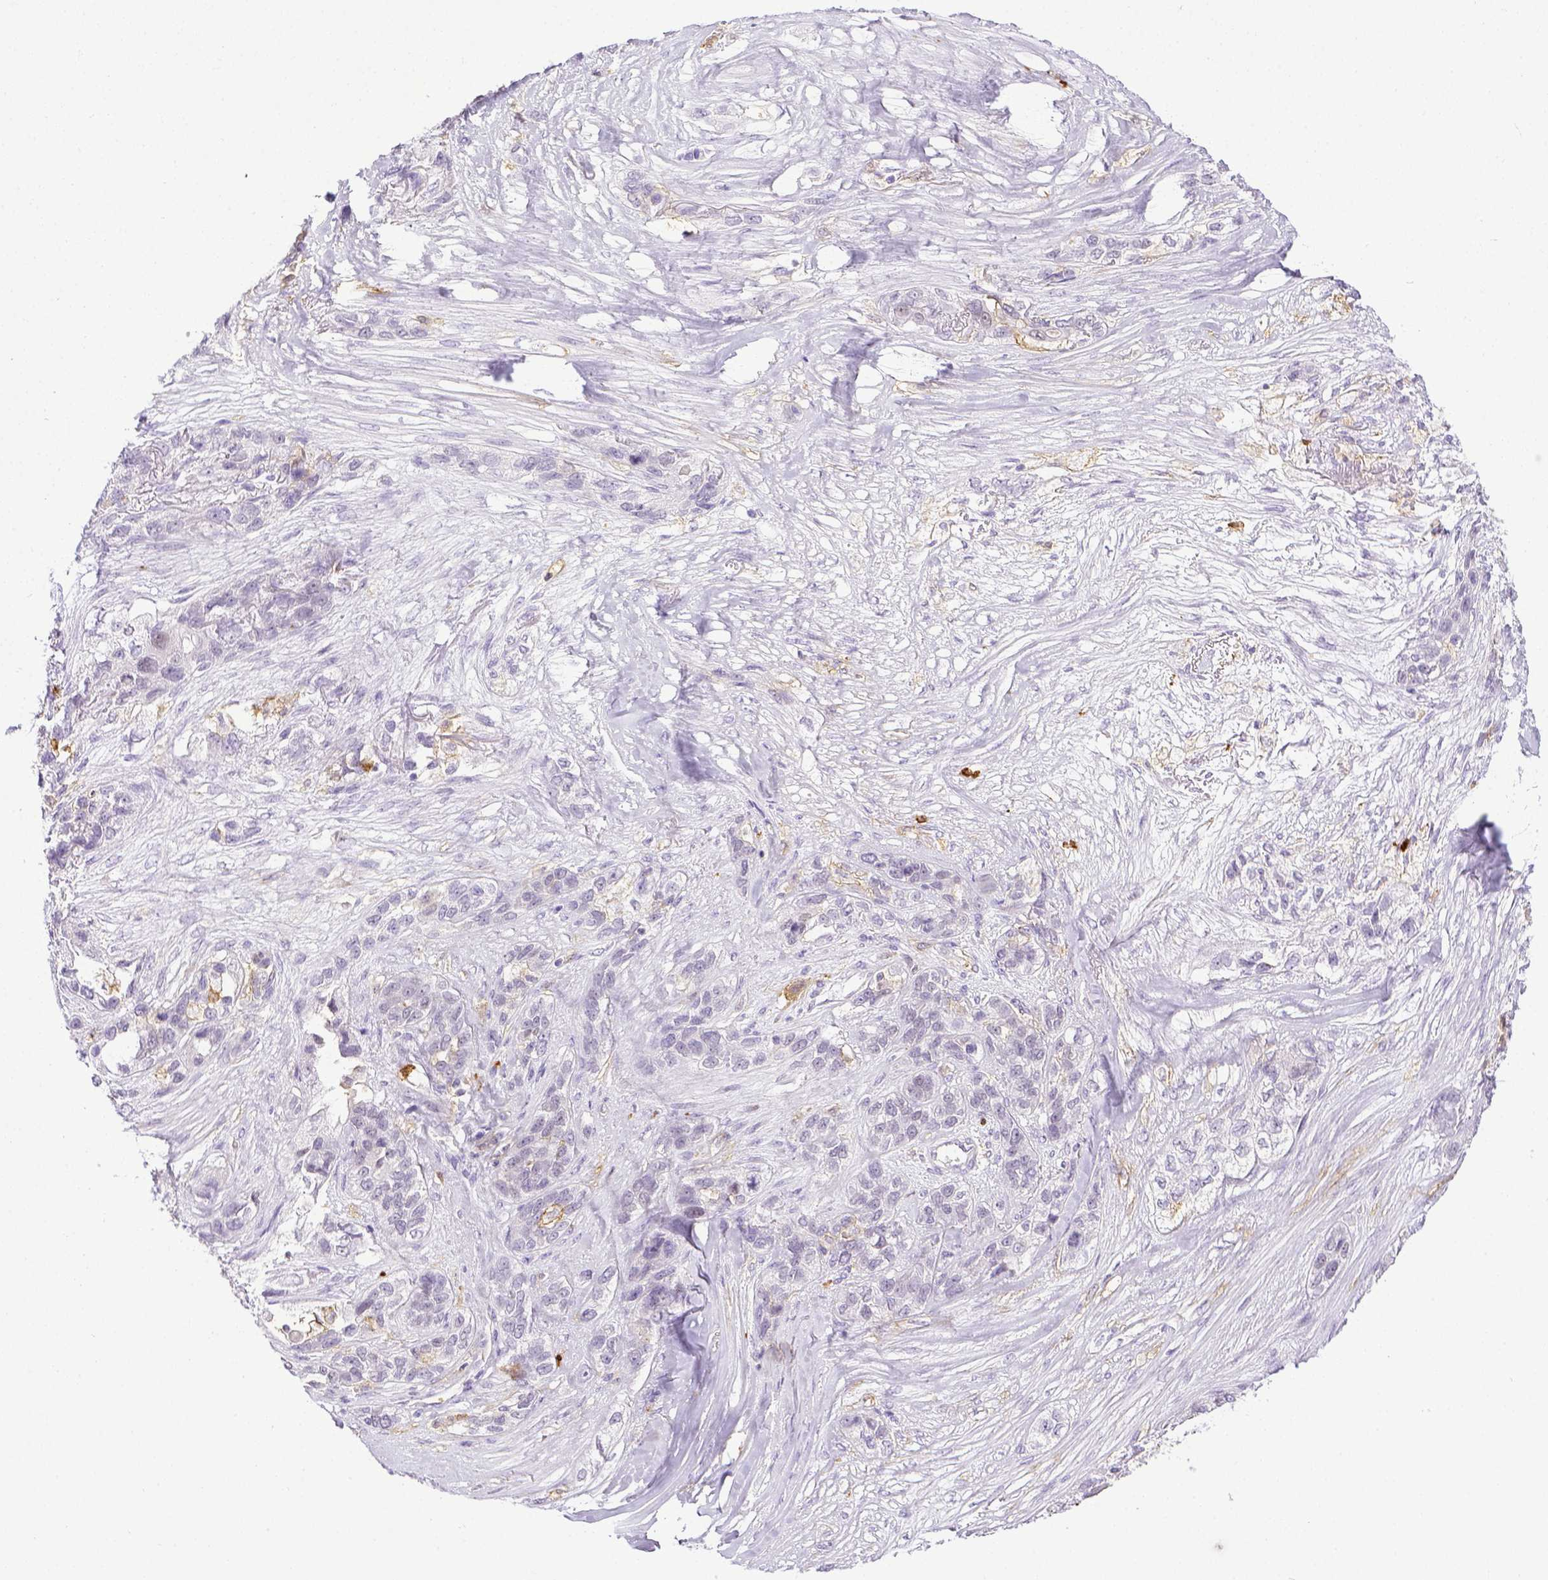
{"staining": {"intensity": "negative", "quantity": "none", "location": "none"}, "tissue": "lung cancer", "cell_type": "Tumor cells", "image_type": "cancer", "snomed": [{"axis": "morphology", "description": "Squamous cell carcinoma, NOS"}, {"axis": "topography", "description": "Lung"}], "caption": "Human lung squamous cell carcinoma stained for a protein using immunohistochemistry shows no positivity in tumor cells.", "gene": "ITGAM", "patient": {"sex": "female", "age": 70}}